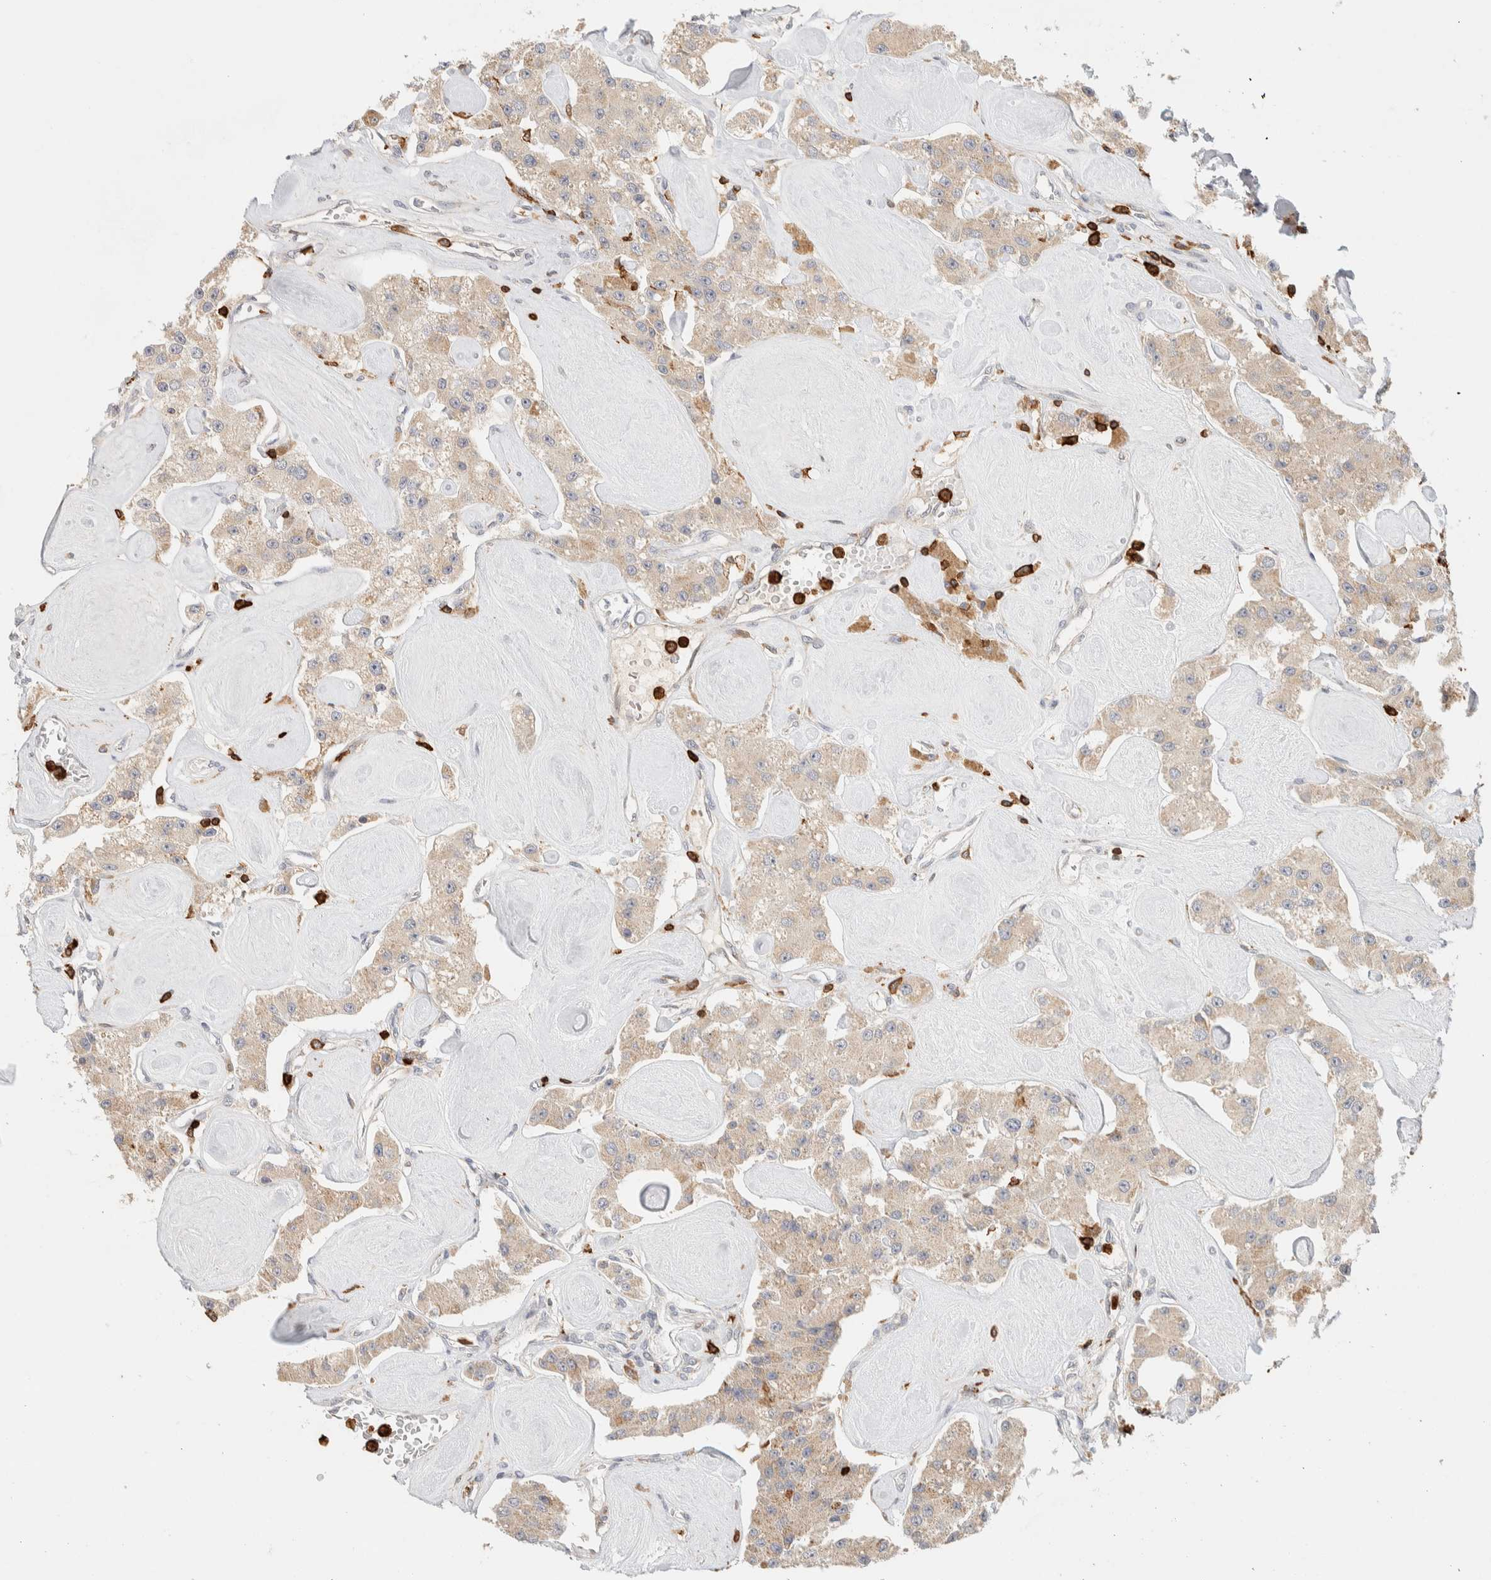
{"staining": {"intensity": "weak", "quantity": ">75%", "location": "cytoplasmic/membranous"}, "tissue": "carcinoid", "cell_type": "Tumor cells", "image_type": "cancer", "snomed": [{"axis": "morphology", "description": "Carcinoid, malignant, NOS"}, {"axis": "topography", "description": "Pancreas"}], "caption": "Human malignant carcinoid stained for a protein (brown) shows weak cytoplasmic/membranous positive staining in approximately >75% of tumor cells.", "gene": "RUNDC1", "patient": {"sex": "male", "age": 41}}